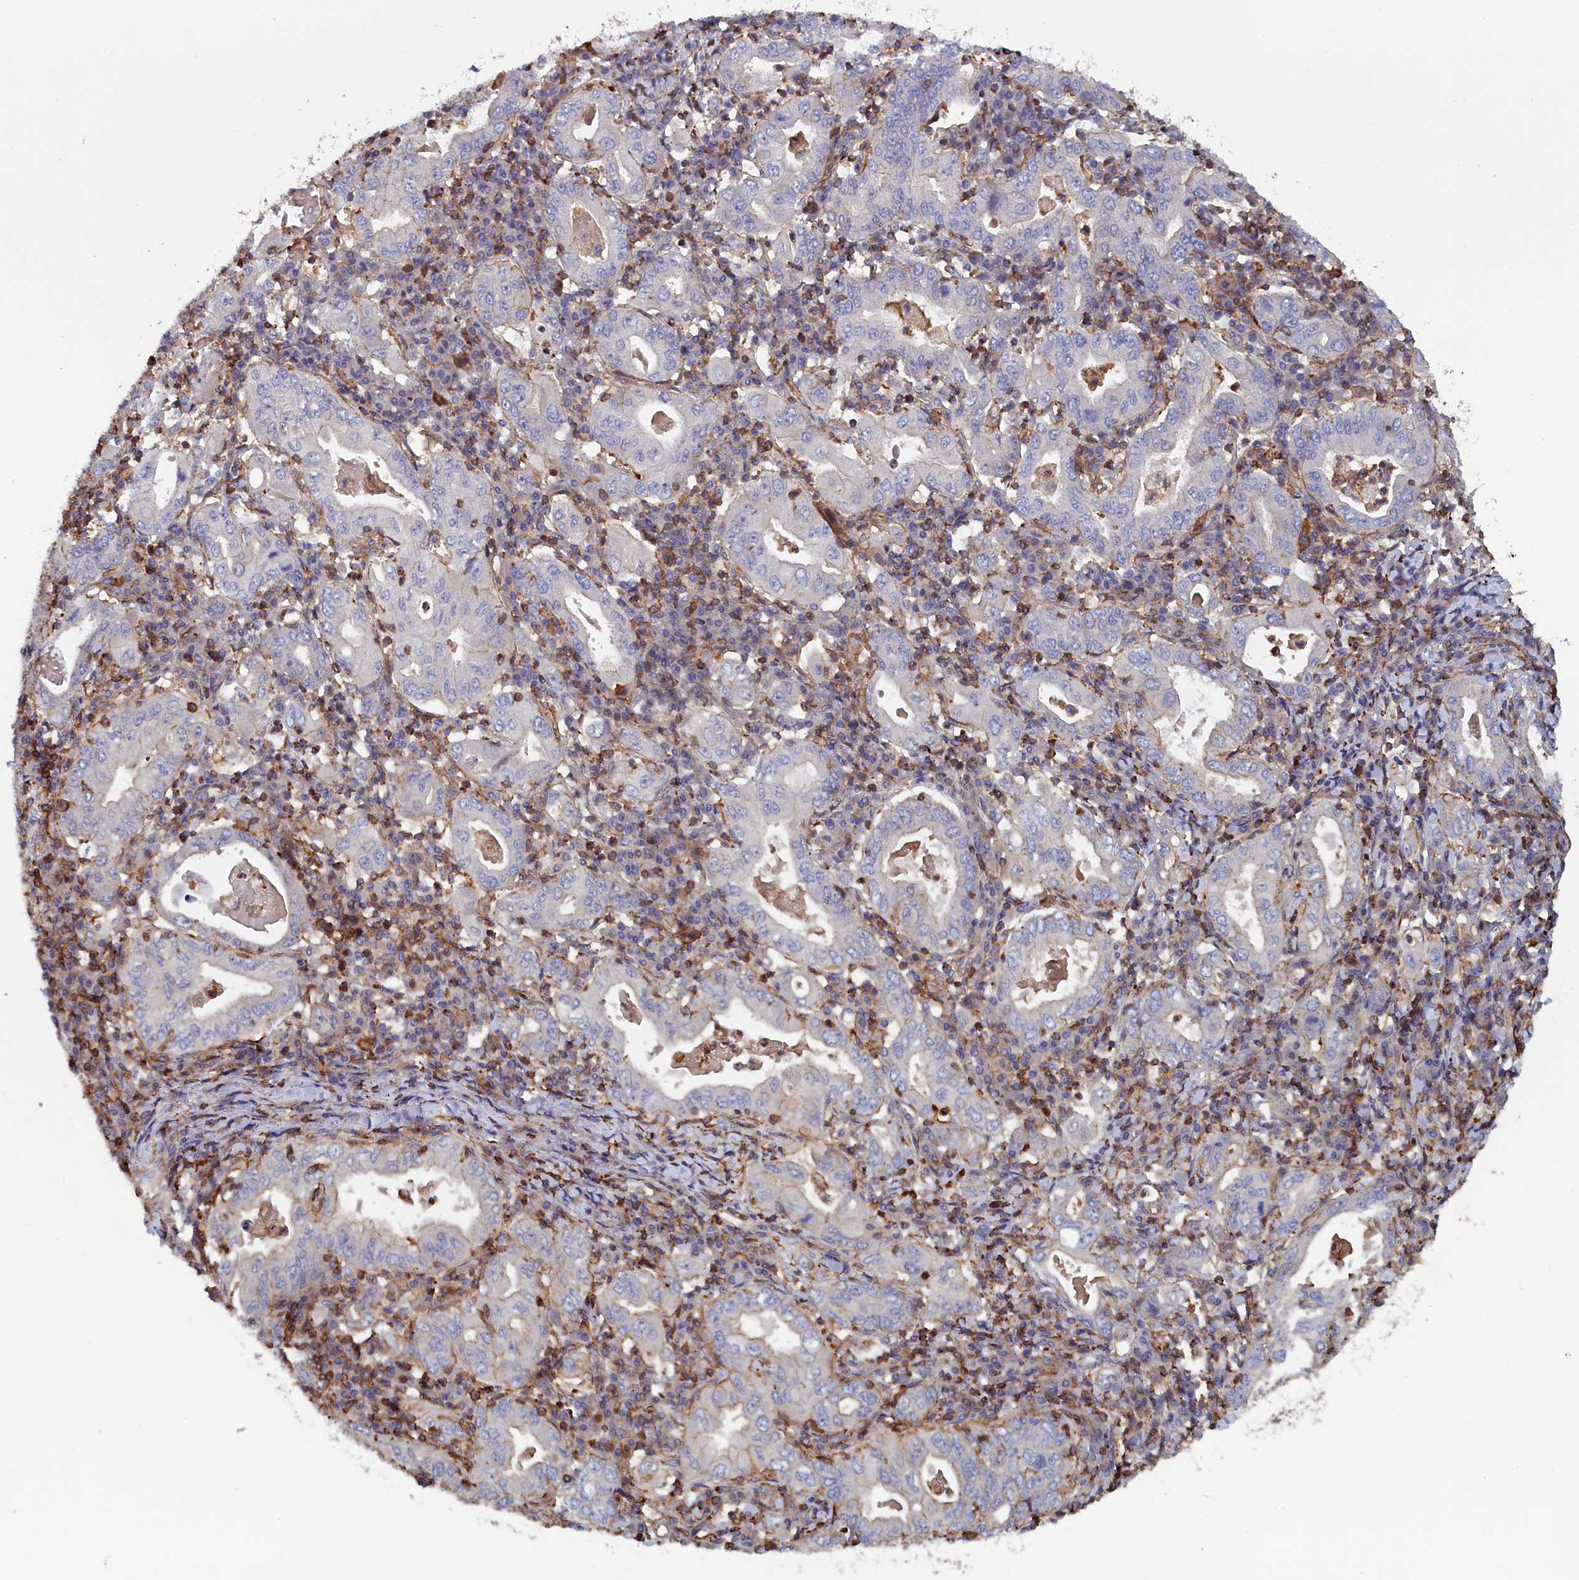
{"staining": {"intensity": "negative", "quantity": "none", "location": "none"}, "tissue": "stomach cancer", "cell_type": "Tumor cells", "image_type": "cancer", "snomed": [{"axis": "morphology", "description": "Normal tissue, NOS"}, {"axis": "morphology", "description": "Adenocarcinoma, NOS"}, {"axis": "topography", "description": "Esophagus"}, {"axis": "topography", "description": "Stomach, upper"}, {"axis": "topography", "description": "Peripheral nerve tissue"}], "caption": "Protein analysis of stomach adenocarcinoma displays no significant positivity in tumor cells. (DAB (3,3'-diaminobenzidine) immunohistochemistry (IHC) visualized using brightfield microscopy, high magnification).", "gene": "ANKRD27", "patient": {"sex": "male", "age": 62}}